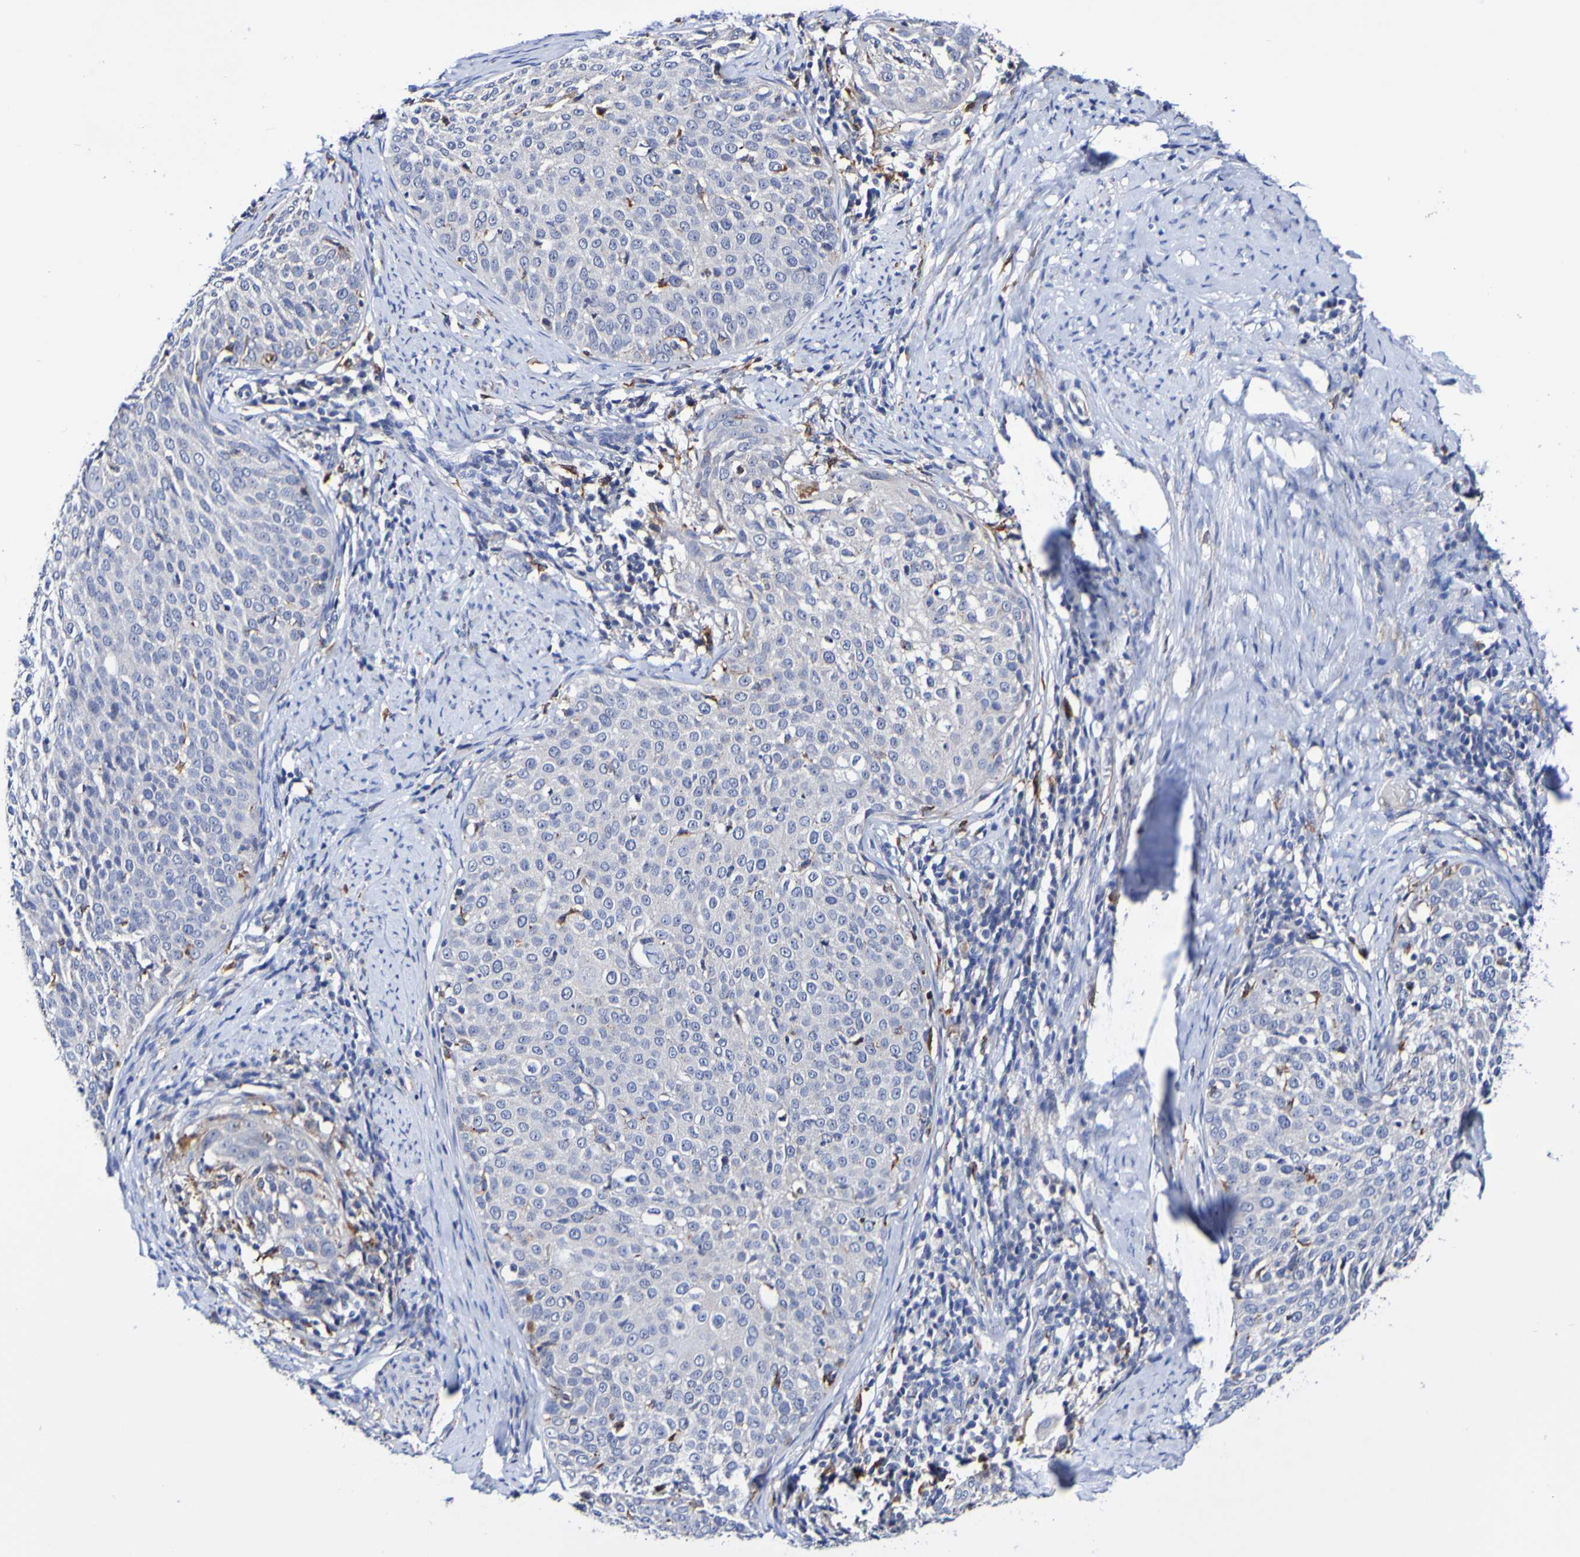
{"staining": {"intensity": "negative", "quantity": "none", "location": "none"}, "tissue": "cervical cancer", "cell_type": "Tumor cells", "image_type": "cancer", "snomed": [{"axis": "morphology", "description": "Squamous cell carcinoma, NOS"}, {"axis": "topography", "description": "Cervix"}], "caption": "The histopathology image shows no staining of tumor cells in cervical cancer.", "gene": "SEZ6", "patient": {"sex": "female", "age": 51}}